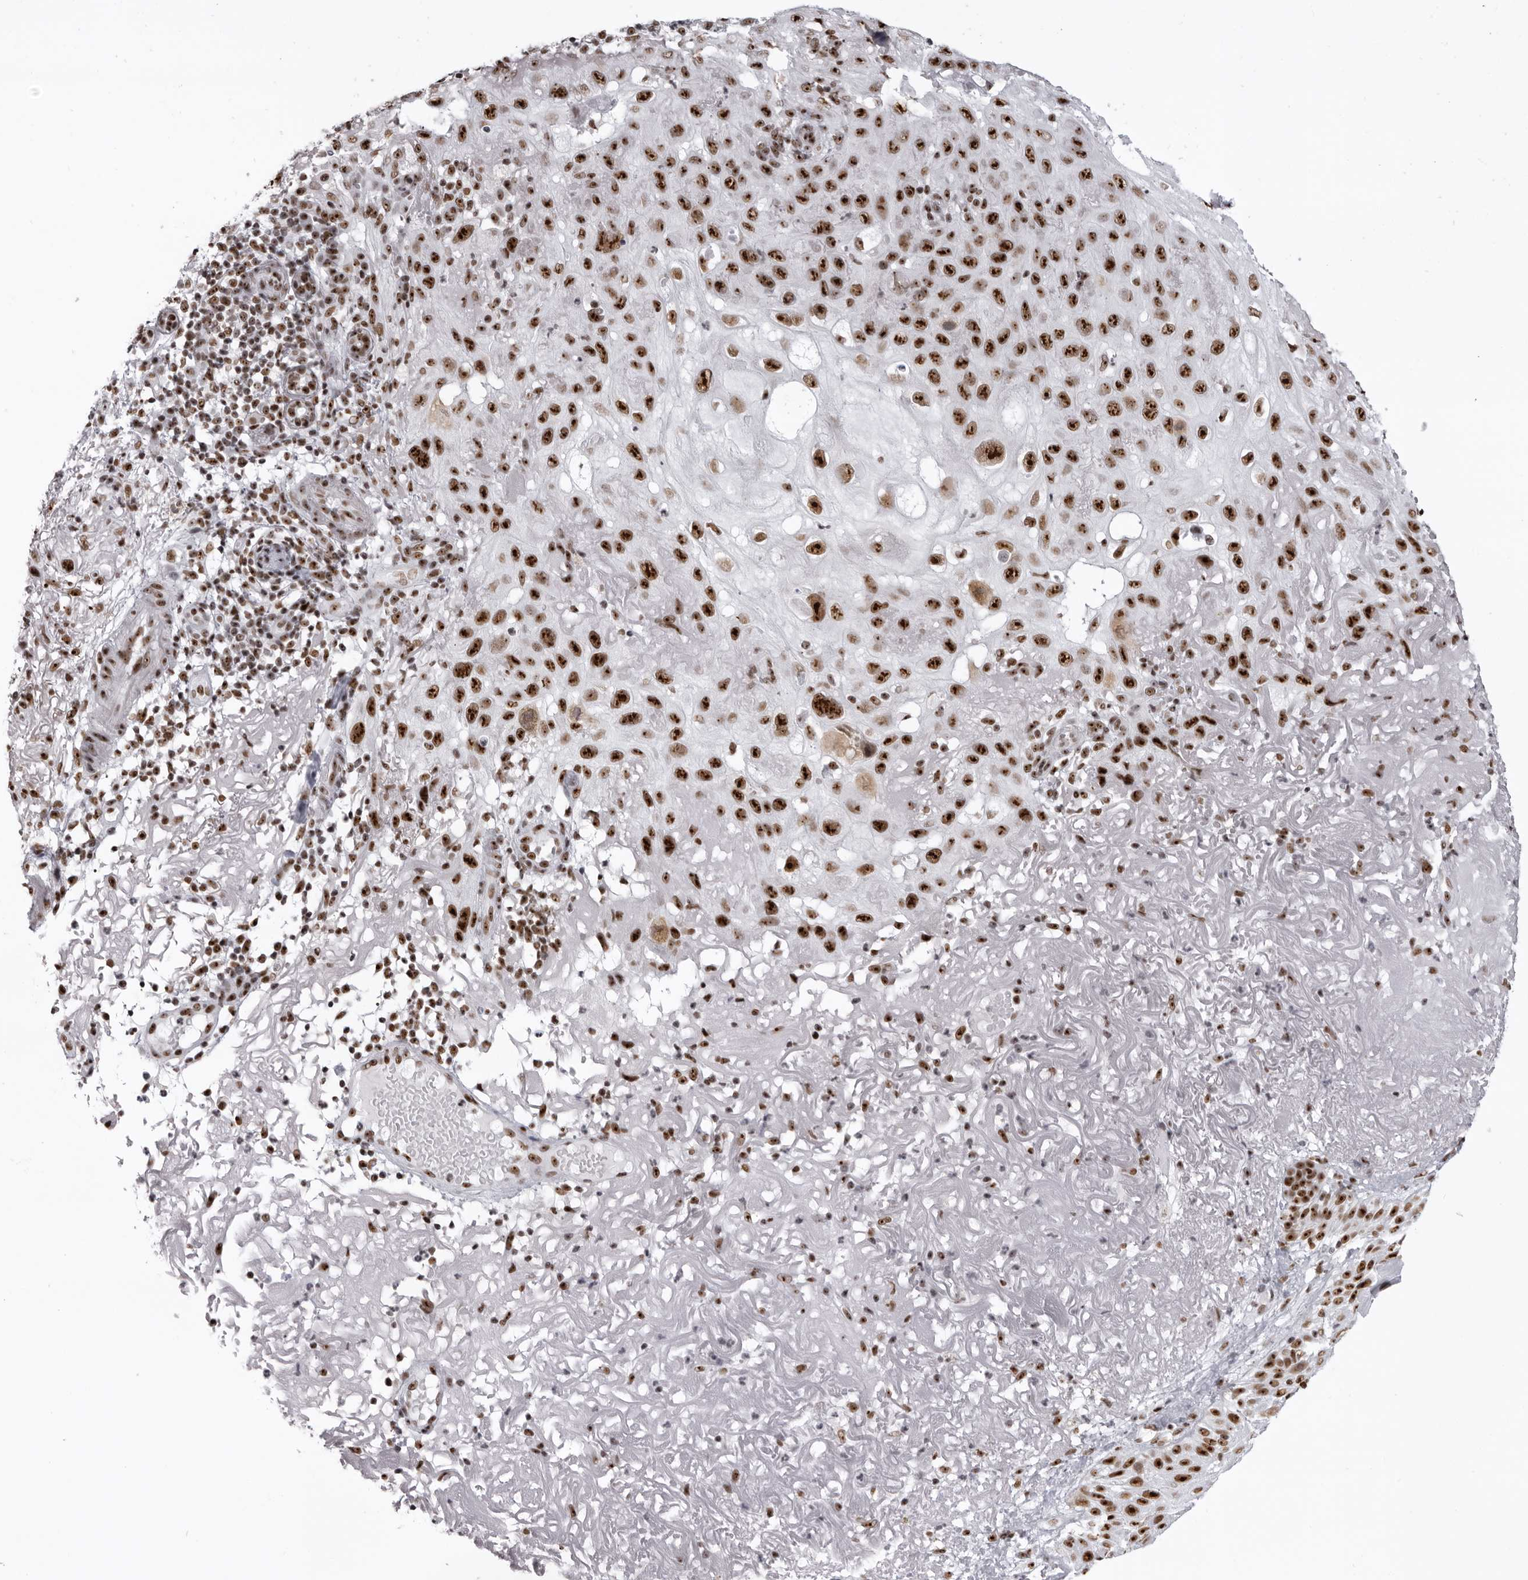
{"staining": {"intensity": "strong", "quantity": ">75%", "location": "nuclear"}, "tissue": "skin cancer", "cell_type": "Tumor cells", "image_type": "cancer", "snomed": [{"axis": "morphology", "description": "Normal tissue, NOS"}, {"axis": "morphology", "description": "Squamous cell carcinoma, NOS"}, {"axis": "topography", "description": "Skin"}], "caption": "Immunohistochemical staining of human skin cancer (squamous cell carcinoma) exhibits high levels of strong nuclear protein positivity in about >75% of tumor cells.", "gene": "DHX9", "patient": {"sex": "female", "age": 96}}